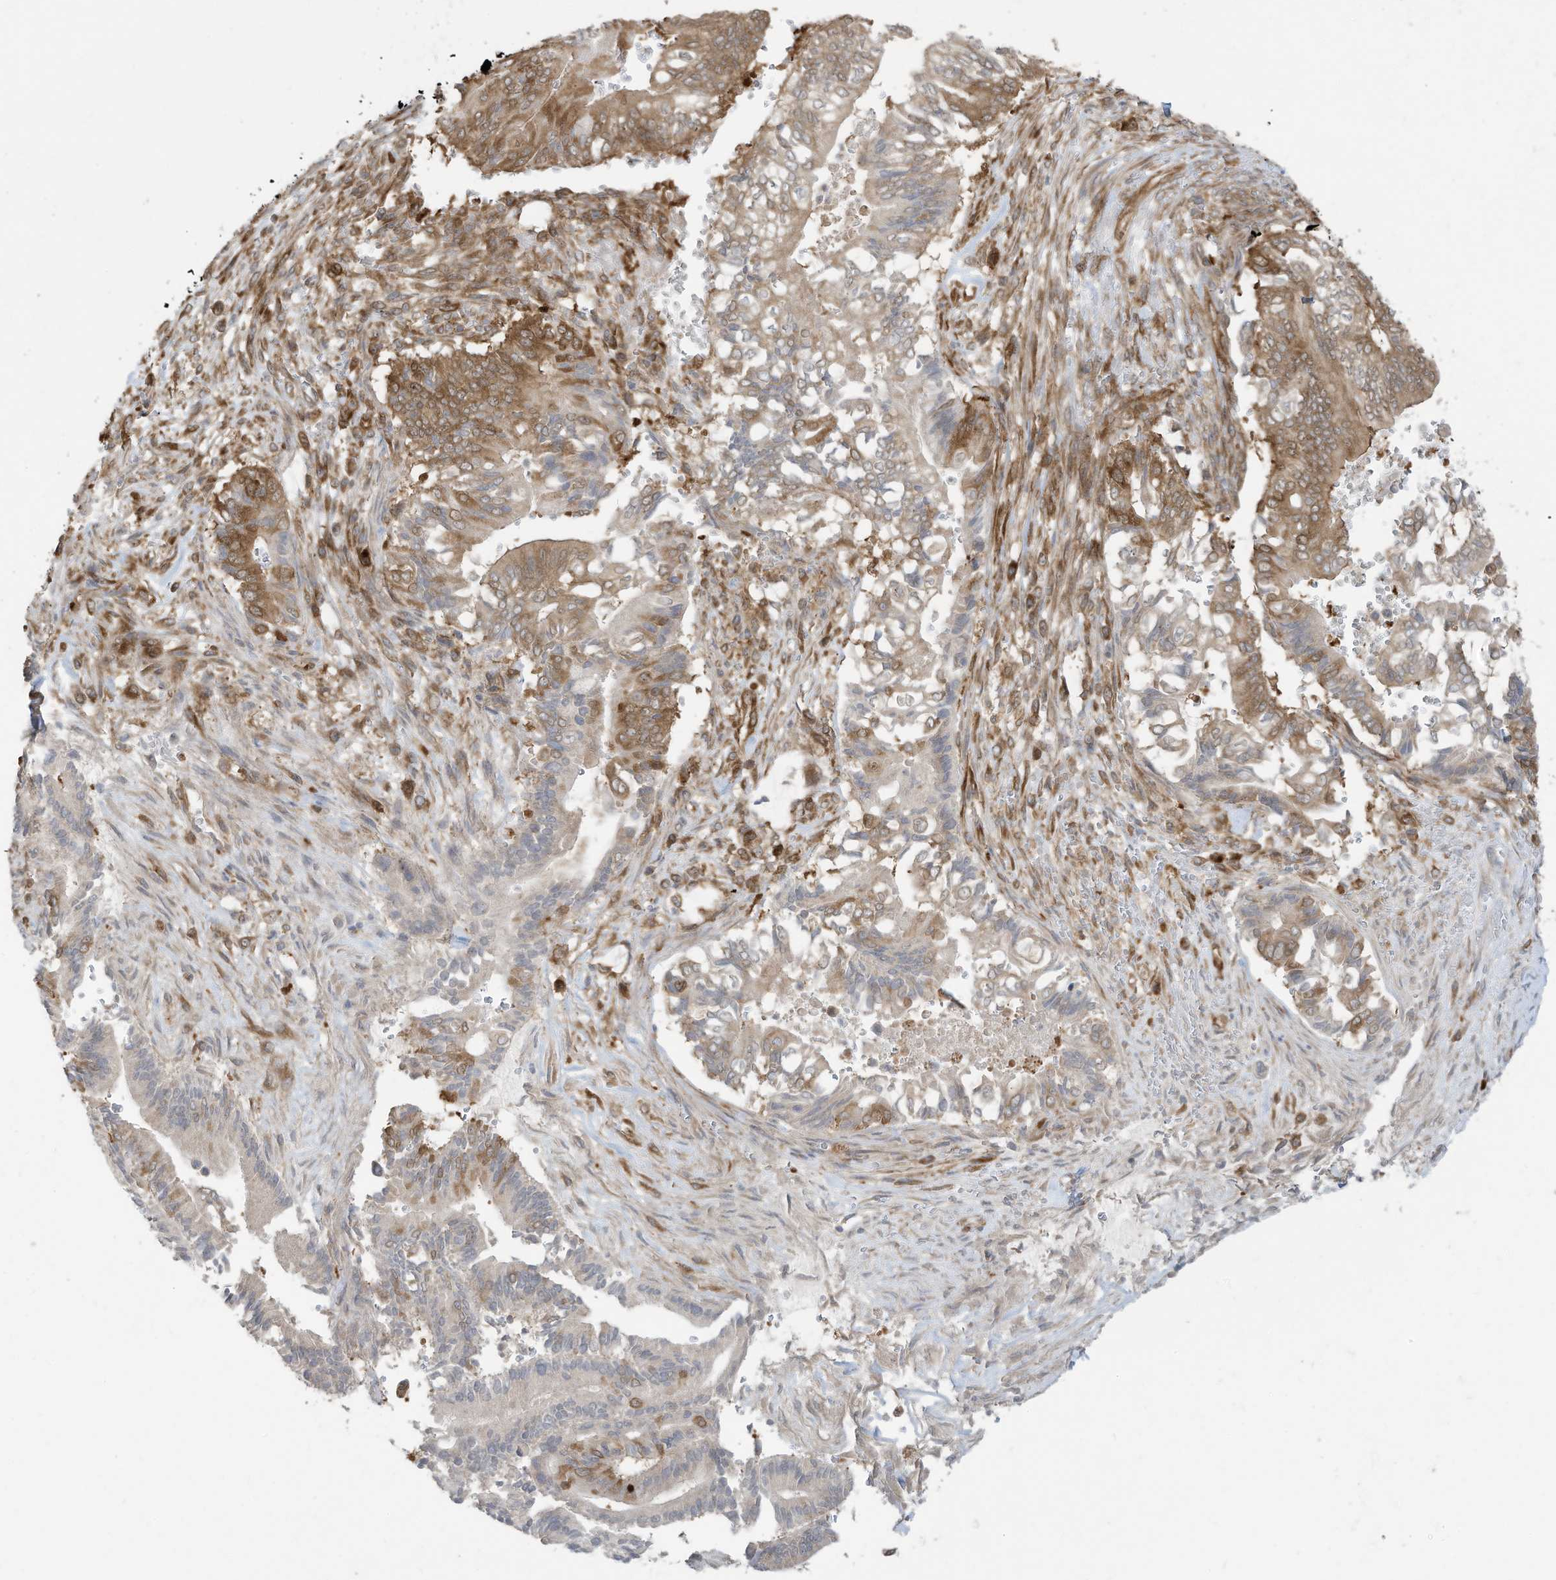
{"staining": {"intensity": "moderate", "quantity": "25%-75%", "location": "cytoplasmic/membranous"}, "tissue": "pancreatic cancer", "cell_type": "Tumor cells", "image_type": "cancer", "snomed": [{"axis": "morphology", "description": "Adenocarcinoma, NOS"}, {"axis": "topography", "description": "Pancreas"}], "caption": "IHC micrograph of human pancreatic adenocarcinoma stained for a protein (brown), which reveals medium levels of moderate cytoplasmic/membranous staining in approximately 25%-75% of tumor cells.", "gene": "USE1", "patient": {"sex": "male", "age": 68}}